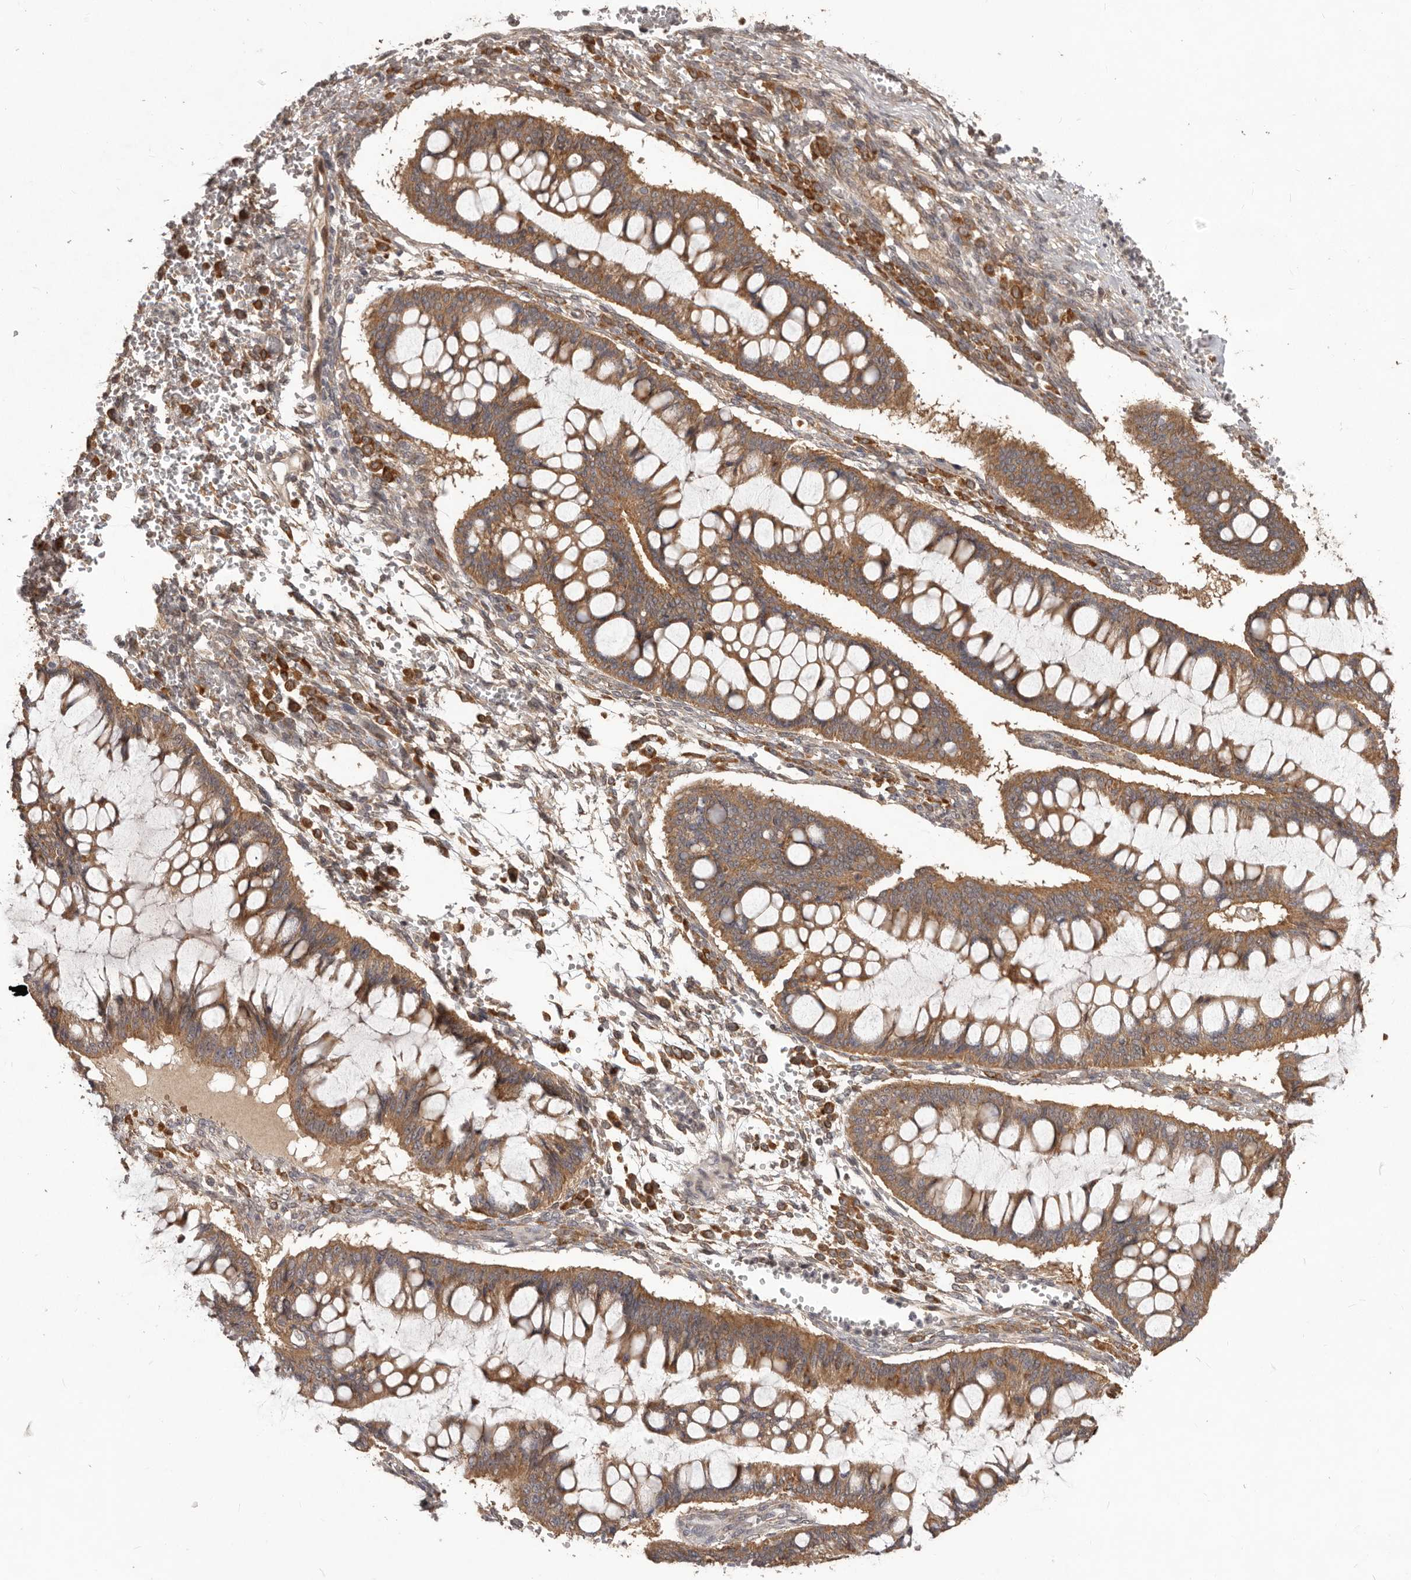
{"staining": {"intensity": "moderate", "quantity": ">75%", "location": "cytoplasmic/membranous"}, "tissue": "ovarian cancer", "cell_type": "Tumor cells", "image_type": "cancer", "snomed": [{"axis": "morphology", "description": "Cystadenocarcinoma, mucinous, NOS"}, {"axis": "topography", "description": "Ovary"}], "caption": "Immunohistochemistry (IHC) of ovarian cancer (mucinous cystadenocarcinoma) reveals medium levels of moderate cytoplasmic/membranous positivity in approximately >75% of tumor cells.", "gene": "MTO1", "patient": {"sex": "female", "age": 73}}